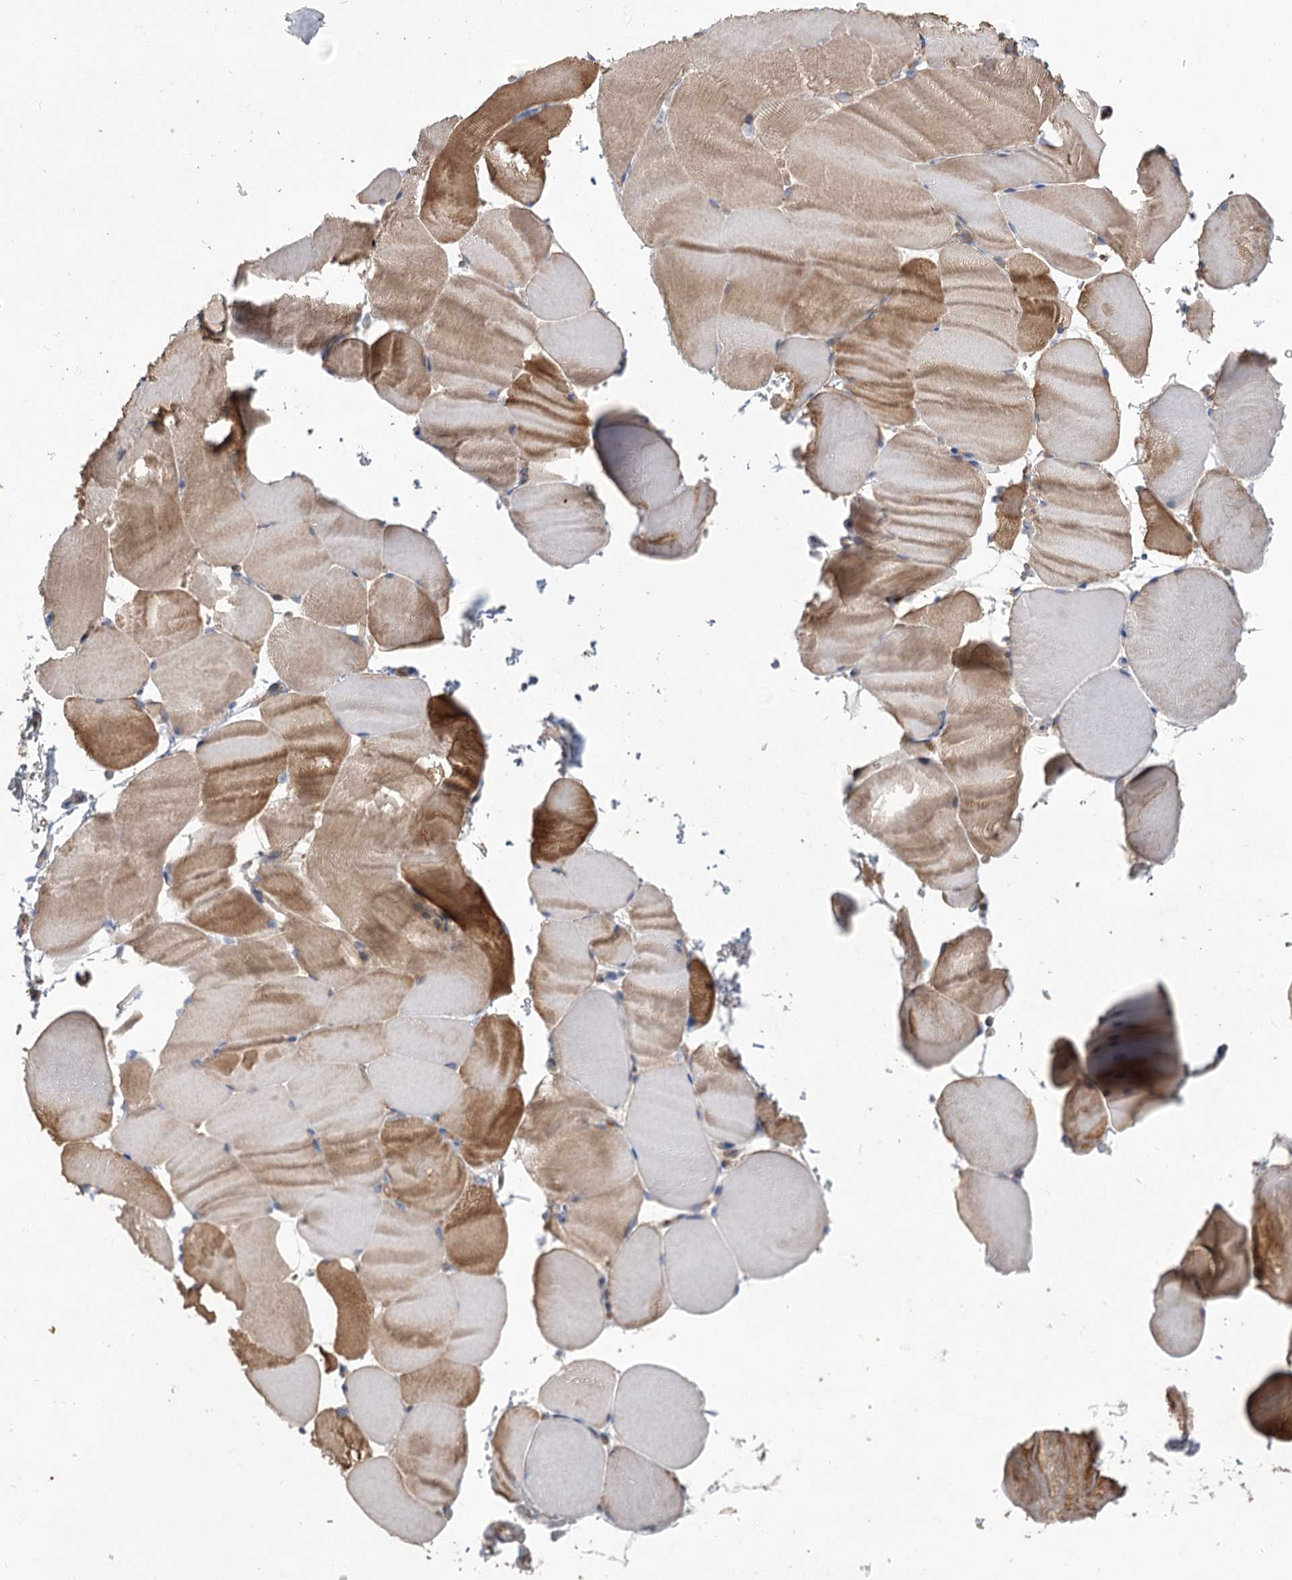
{"staining": {"intensity": "moderate", "quantity": "25%-75%", "location": "cytoplasmic/membranous"}, "tissue": "skeletal muscle", "cell_type": "Myocytes", "image_type": "normal", "snomed": [{"axis": "morphology", "description": "Normal tissue, NOS"}, {"axis": "topography", "description": "Skeletal muscle"}, {"axis": "topography", "description": "Parathyroid gland"}], "caption": "Protein analysis of normal skeletal muscle reveals moderate cytoplasmic/membranous positivity in approximately 25%-75% of myocytes. (Brightfield microscopy of DAB IHC at high magnification).", "gene": "RIN2", "patient": {"sex": "female", "age": 37}}